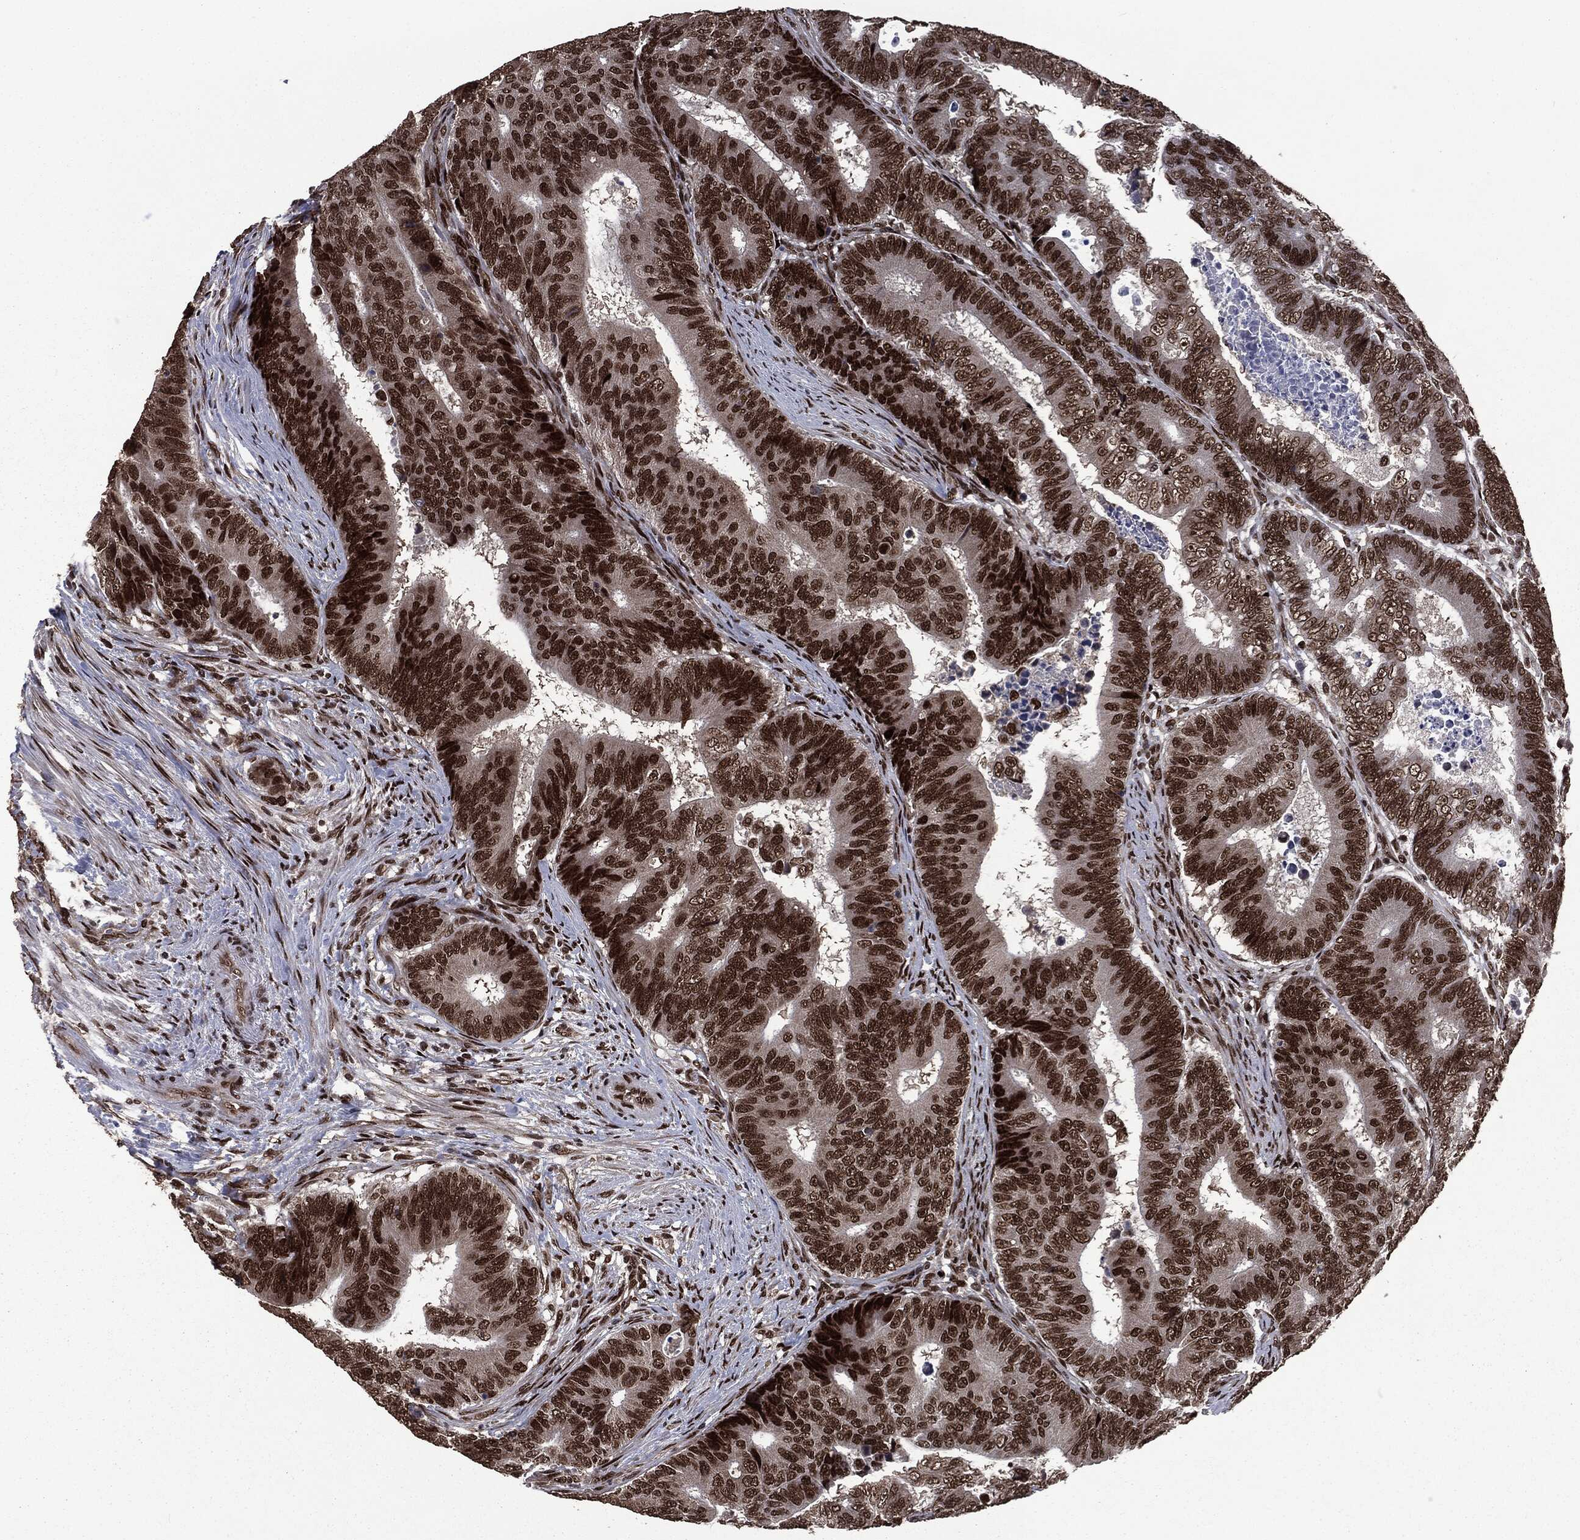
{"staining": {"intensity": "strong", "quantity": ">75%", "location": "nuclear"}, "tissue": "colorectal cancer", "cell_type": "Tumor cells", "image_type": "cancer", "snomed": [{"axis": "morphology", "description": "Adenocarcinoma, NOS"}, {"axis": "topography", "description": "Colon"}], "caption": "Adenocarcinoma (colorectal) stained for a protein demonstrates strong nuclear positivity in tumor cells.", "gene": "DVL2", "patient": {"sex": "female", "age": 48}}